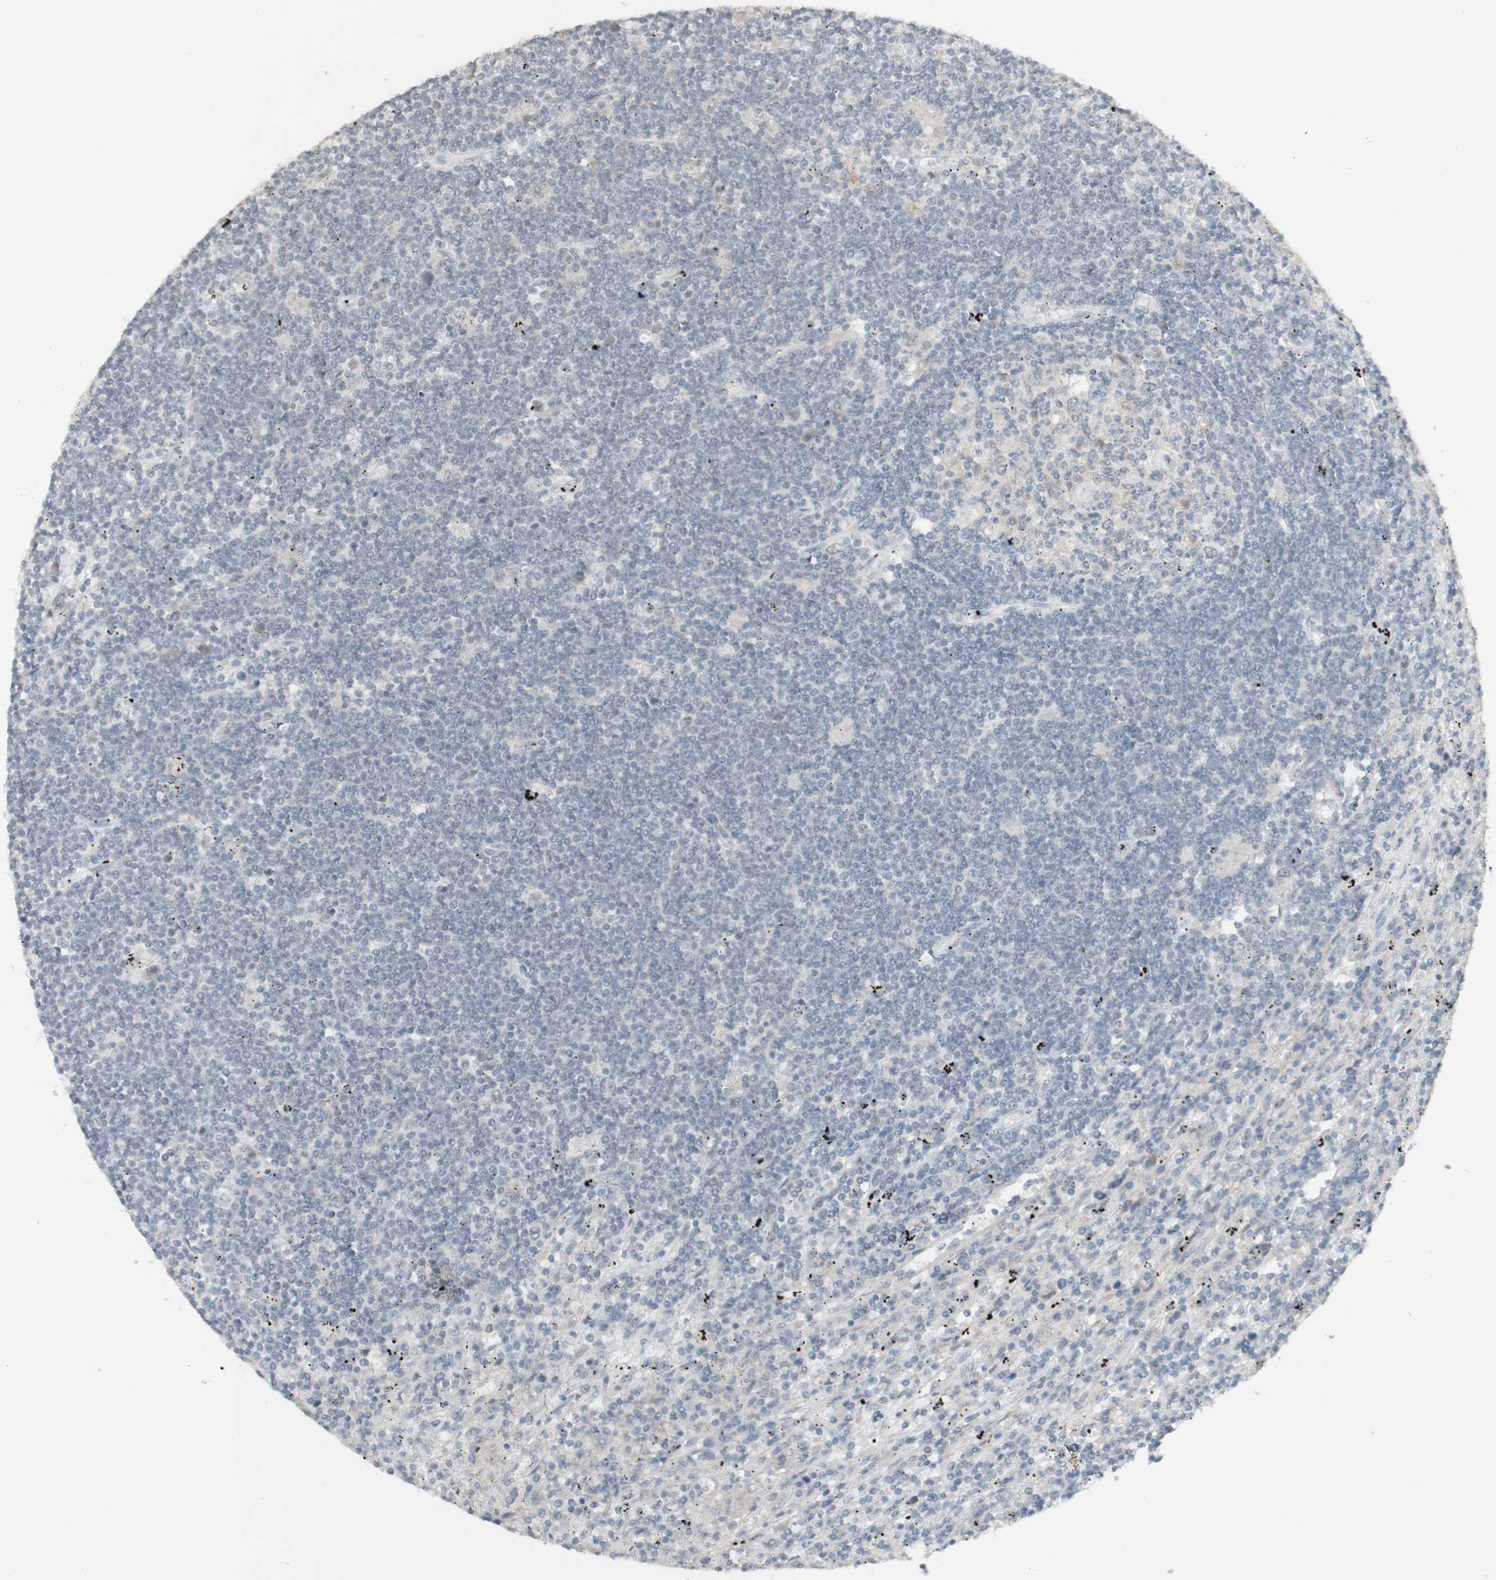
{"staining": {"intensity": "negative", "quantity": "none", "location": "none"}, "tissue": "lymphoma", "cell_type": "Tumor cells", "image_type": "cancer", "snomed": [{"axis": "morphology", "description": "Malignant lymphoma, non-Hodgkin's type, Low grade"}, {"axis": "topography", "description": "Spleen"}], "caption": "Immunohistochemistry image of malignant lymphoma, non-Hodgkin's type (low-grade) stained for a protein (brown), which displays no positivity in tumor cells.", "gene": "C1orf116", "patient": {"sex": "male", "age": 76}}